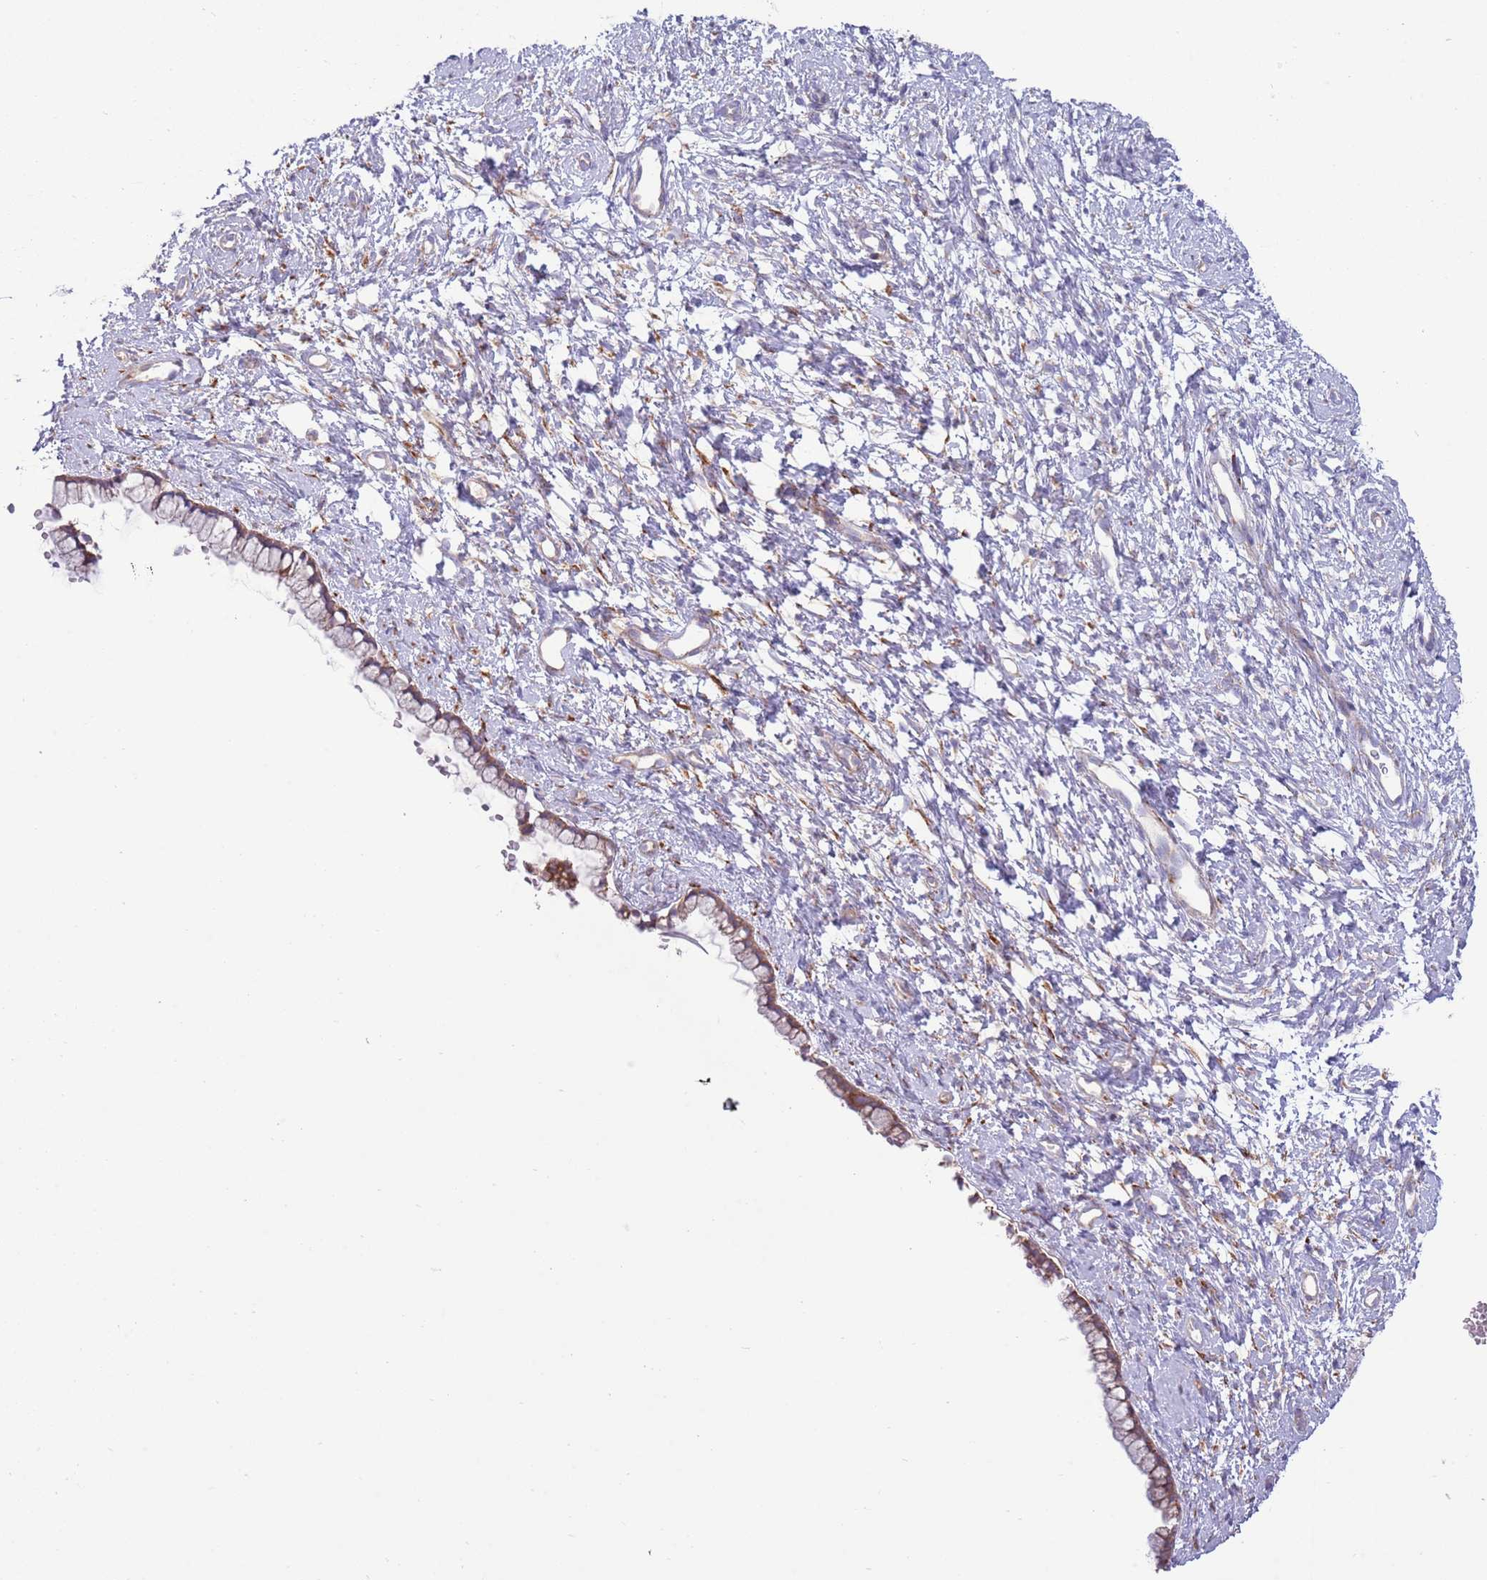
{"staining": {"intensity": "moderate", "quantity": "<25%", "location": "cytoplasmic/membranous"}, "tissue": "cervix", "cell_type": "Glandular cells", "image_type": "normal", "snomed": [{"axis": "morphology", "description": "Normal tissue, NOS"}, {"axis": "topography", "description": "Cervix"}], "caption": "DAB (3,3'-diaminobenzidine) immunohistochemical staining of normal human cervix shows moderate cytoplasmic/membranous protein expression in approximately <25% of glandular cells. Using DAB (3,3'-diaminobenzidine) (brown) and hematoxylin (blue) stains, captured at high magnification using brightfield microscopy.", "gene": "TOMM5", "patient": {"sex": "female", "age": 57}}